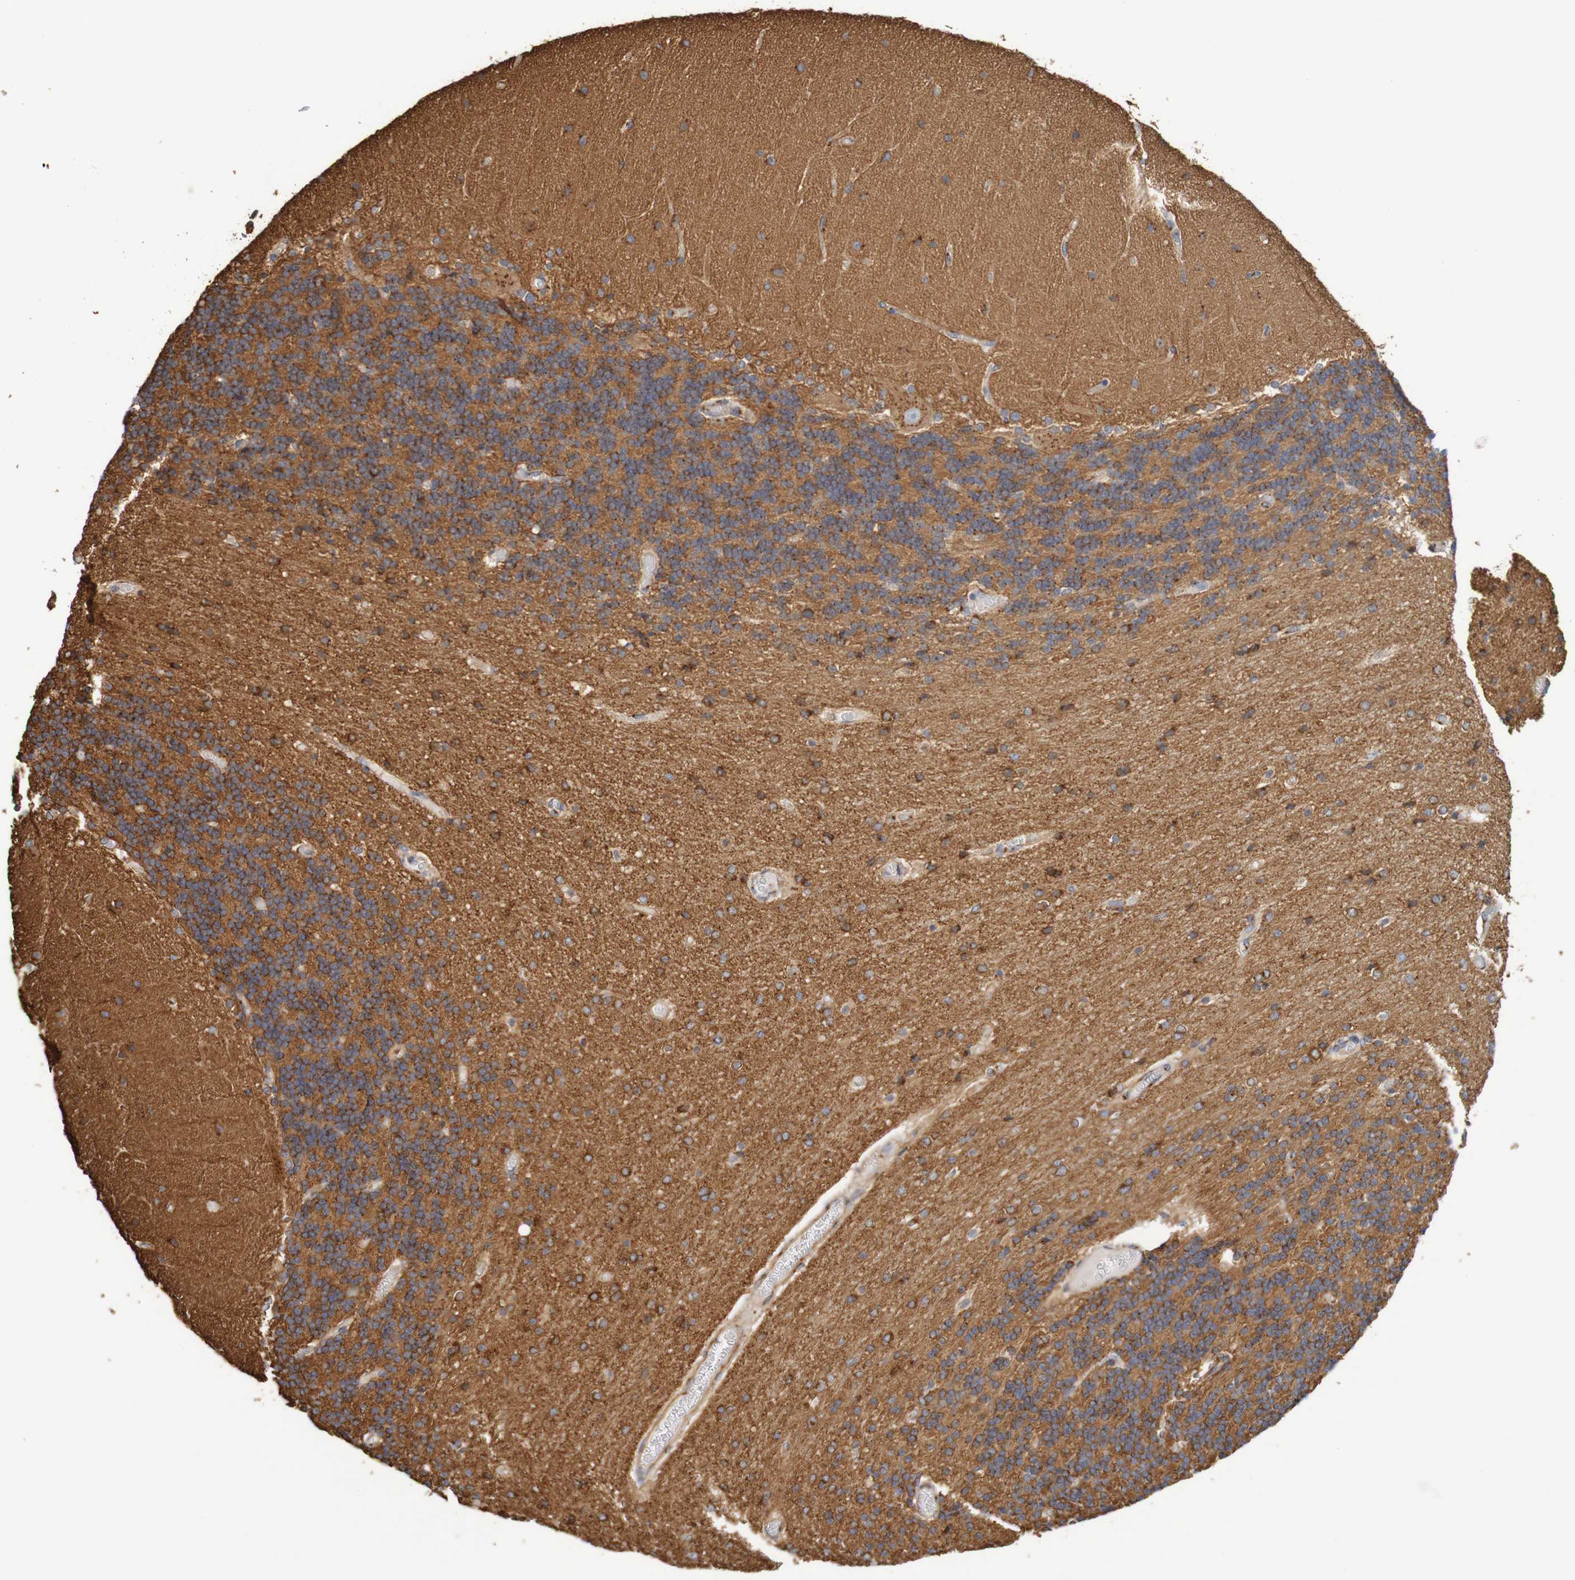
{"staining": {"intensity": "moderate", "quantity": ">75%", "location": "cytoplasmic/membranous"}, "tissue": "cerebellum", "cell_type": "Cells in granular layer", "image_type": "normal", "snomed": [{"axis": "morphology", "description": "Normal tissue, NOS"}, {"axis": "topography", "description": "Cerebellum"}], "caption": "The micrograph shows staining of normal cerebellum, revealing moderate cytoplasmic/membranous protein staining (brown color) within cells in granular layer.", "gene": "DCP2", "patient": {"sex": "female", "age": 54}}